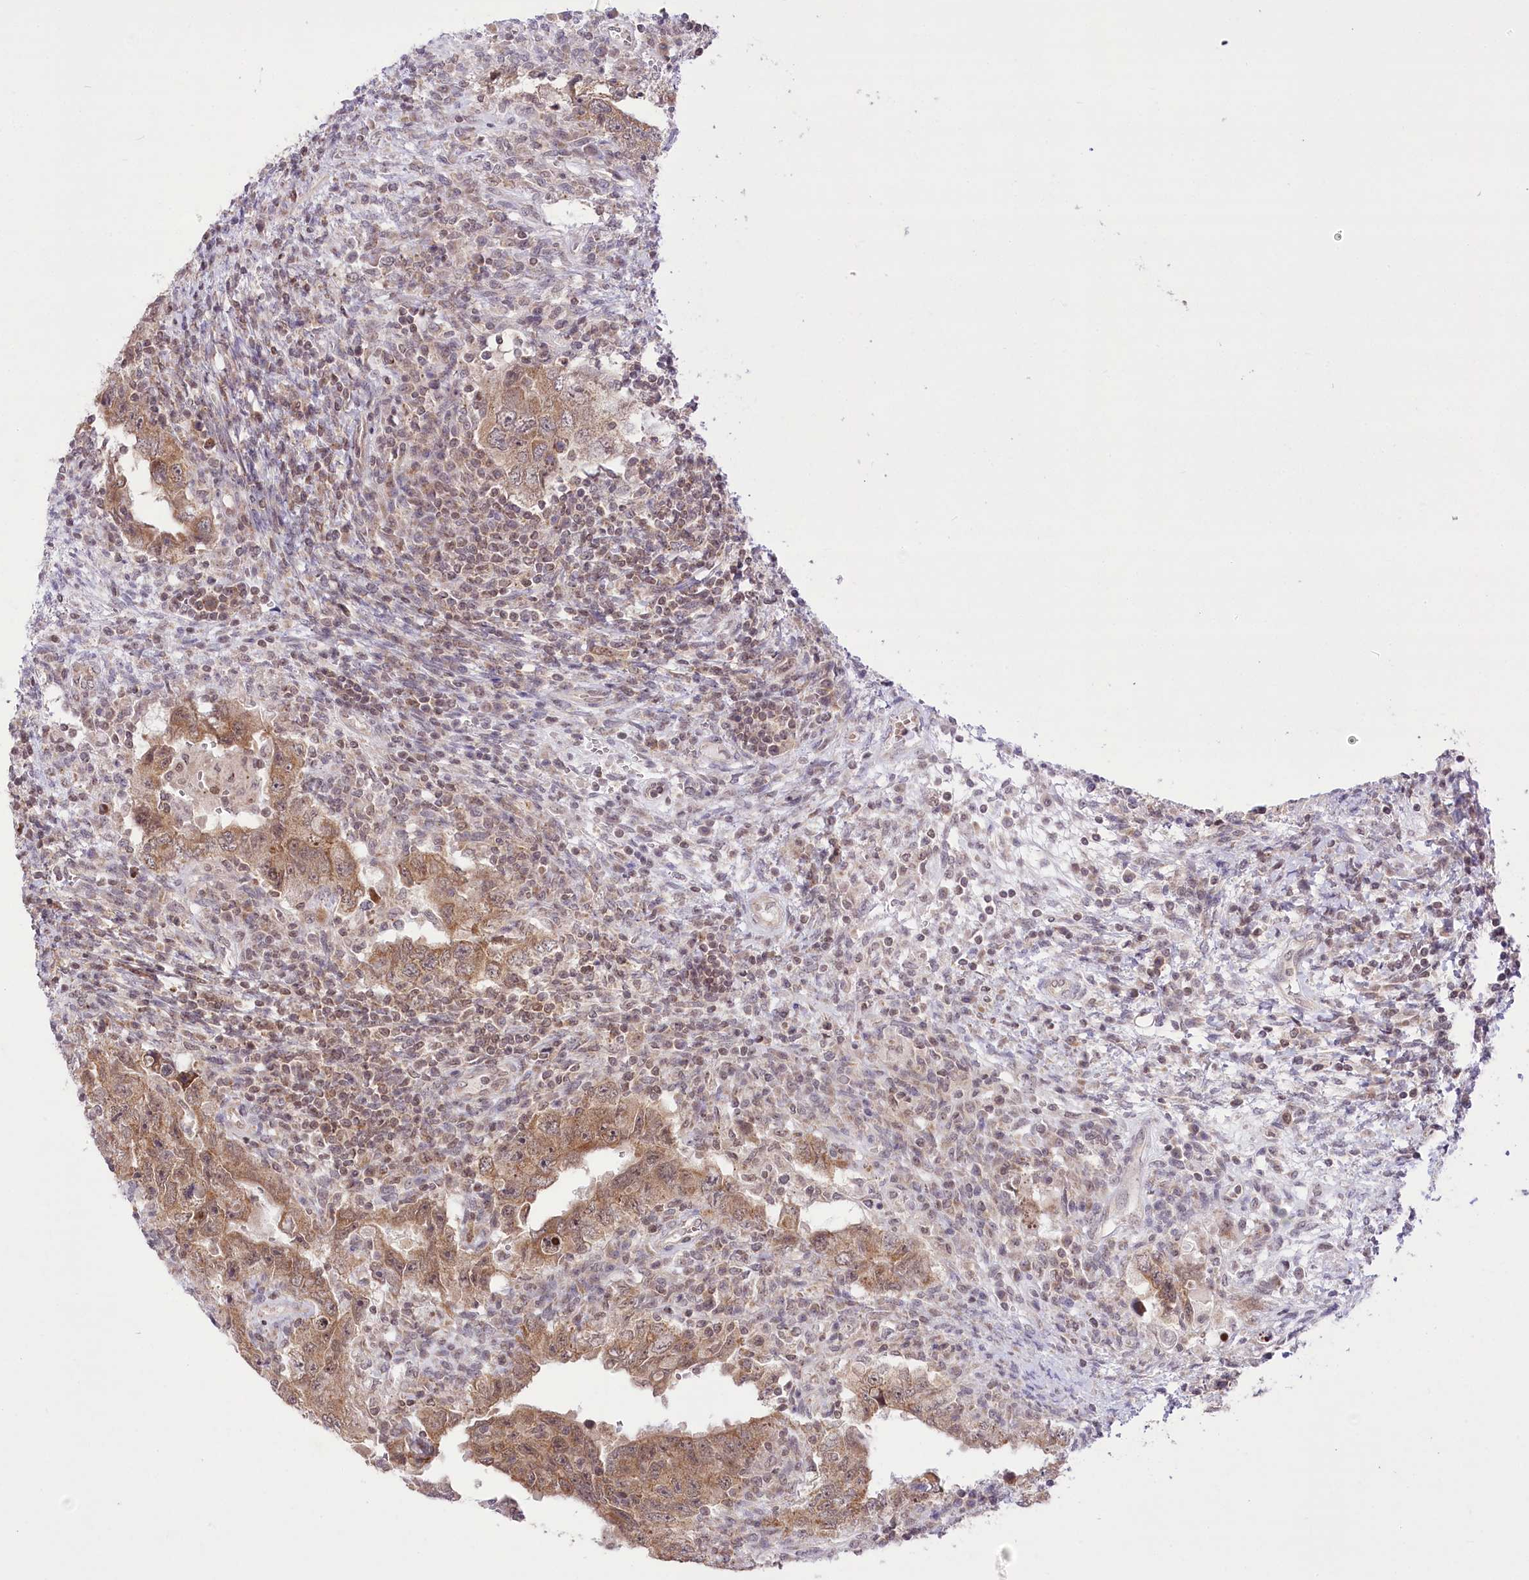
{"staining": {"intensity": "moderate", "quantity": ">75%", "location": "cytoplasmic/membranous"}, "tissue": "testis cancer", "cell_type": "Tumor cells", "image_type": "cancer", "snomed": [{"axis": "morphology", "description": "Carcinoma, Embryonal, NOS"}, {"axis": "topography", "description": "Testis"}], "caption": "Immunohistochemical staining of testis cancer shows medium levels of moderate cytoplasmic/membranous staining in approximately >75% of tumor cells. Immunohistochemistry (ihc) stains the protein in brown and the nuclei are stained blue.", "gene": "ZMAT2", "patient": {"sex": "male", "age": 26}}